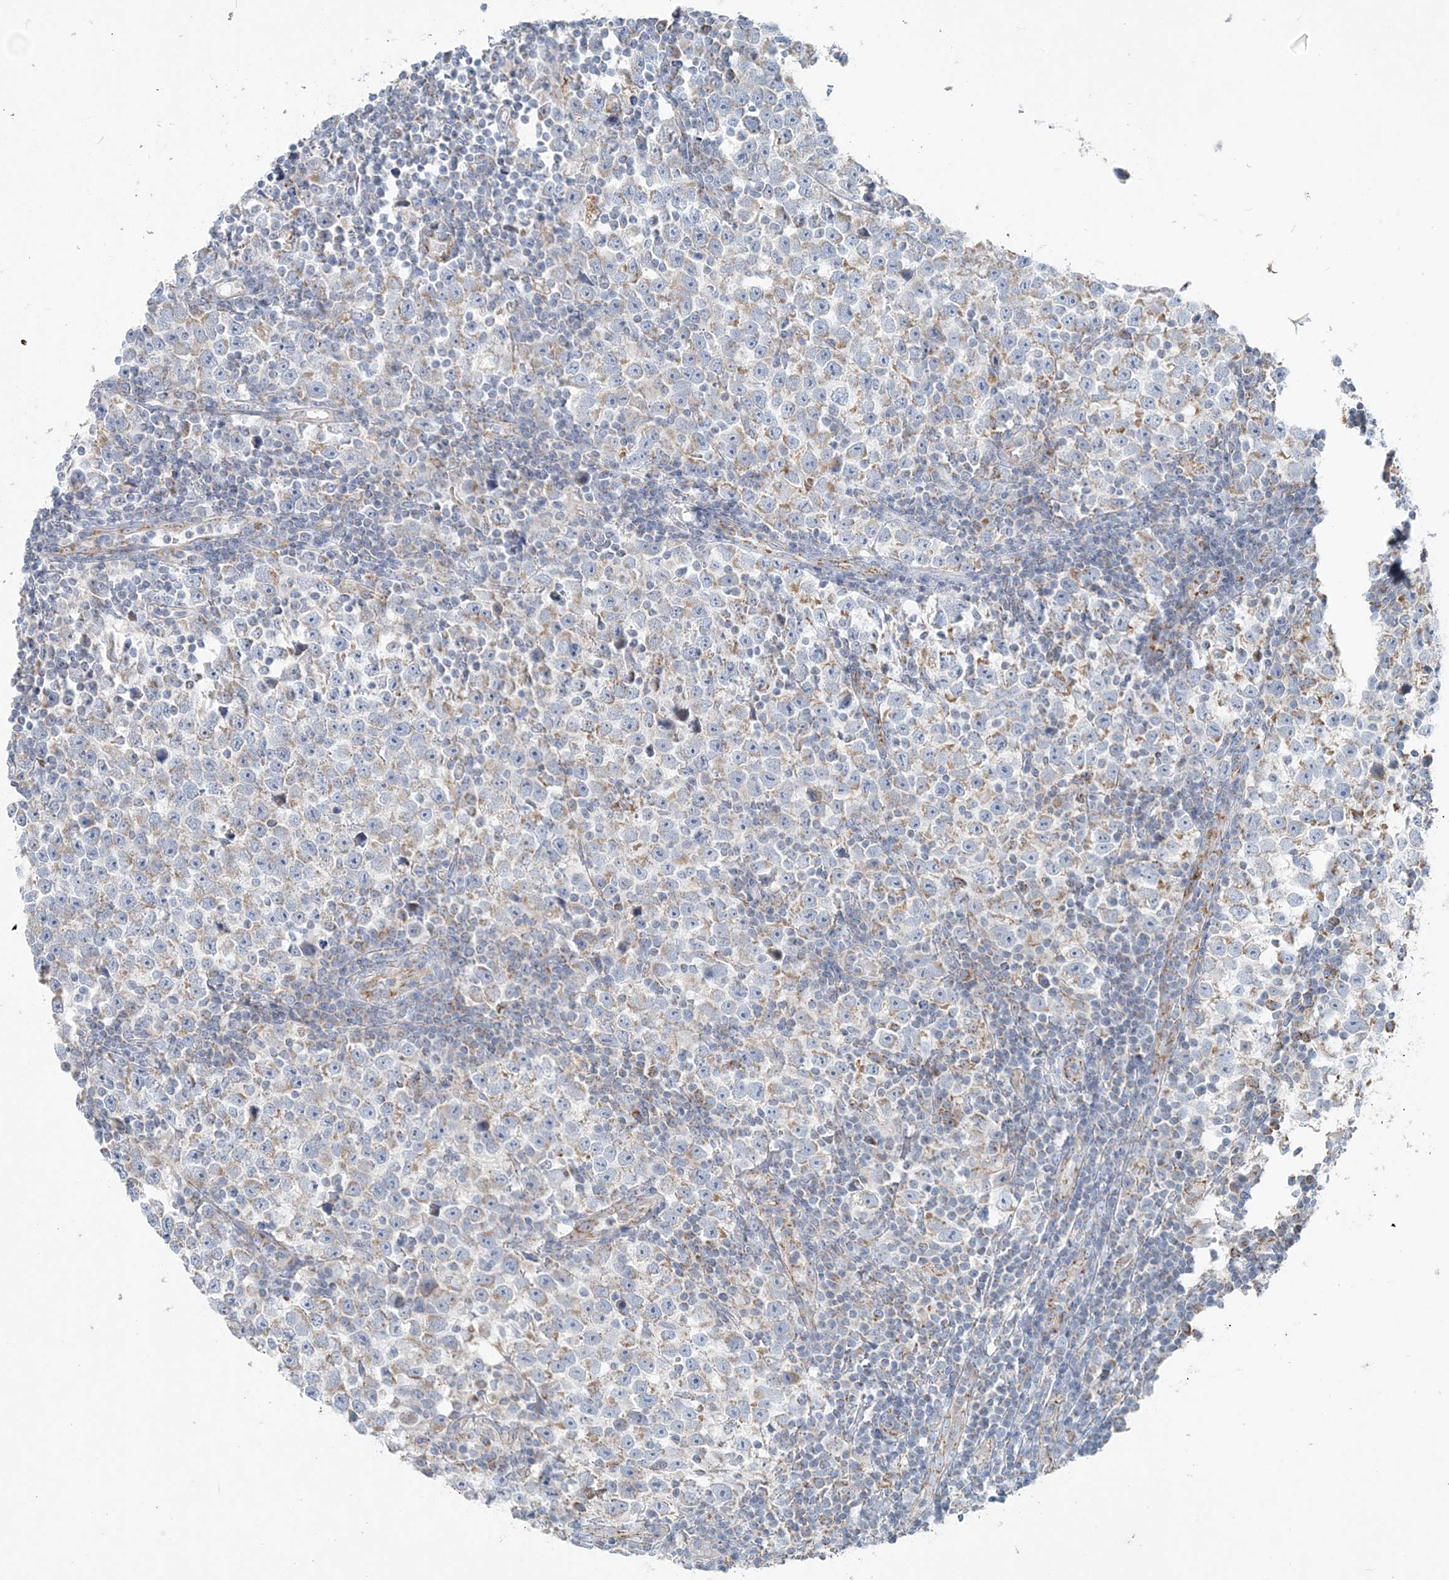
{"staining": {"intensity": "weak", "quantity": "25%-75%", "location": "cytoplasmic/membranous"}, "tissue": "testis cancer", "cell_type": "Tumor cells", "image_type": "cancer", "snomed": [{"axis": "morphology", "description": "Normal tissue, NOS"}, {"axis": "morphology", "description": "Seminoma, NOS"}, {"axis": "topography", "description": "Testis"}], "caption": "Weak cytoplasmic/membranous expression for a protein is present in approximately 25%-75% of tumor cells of testis cancer using IHC.", "gene": "PCCB", "patient": {"sex": "male", "age": 43}}